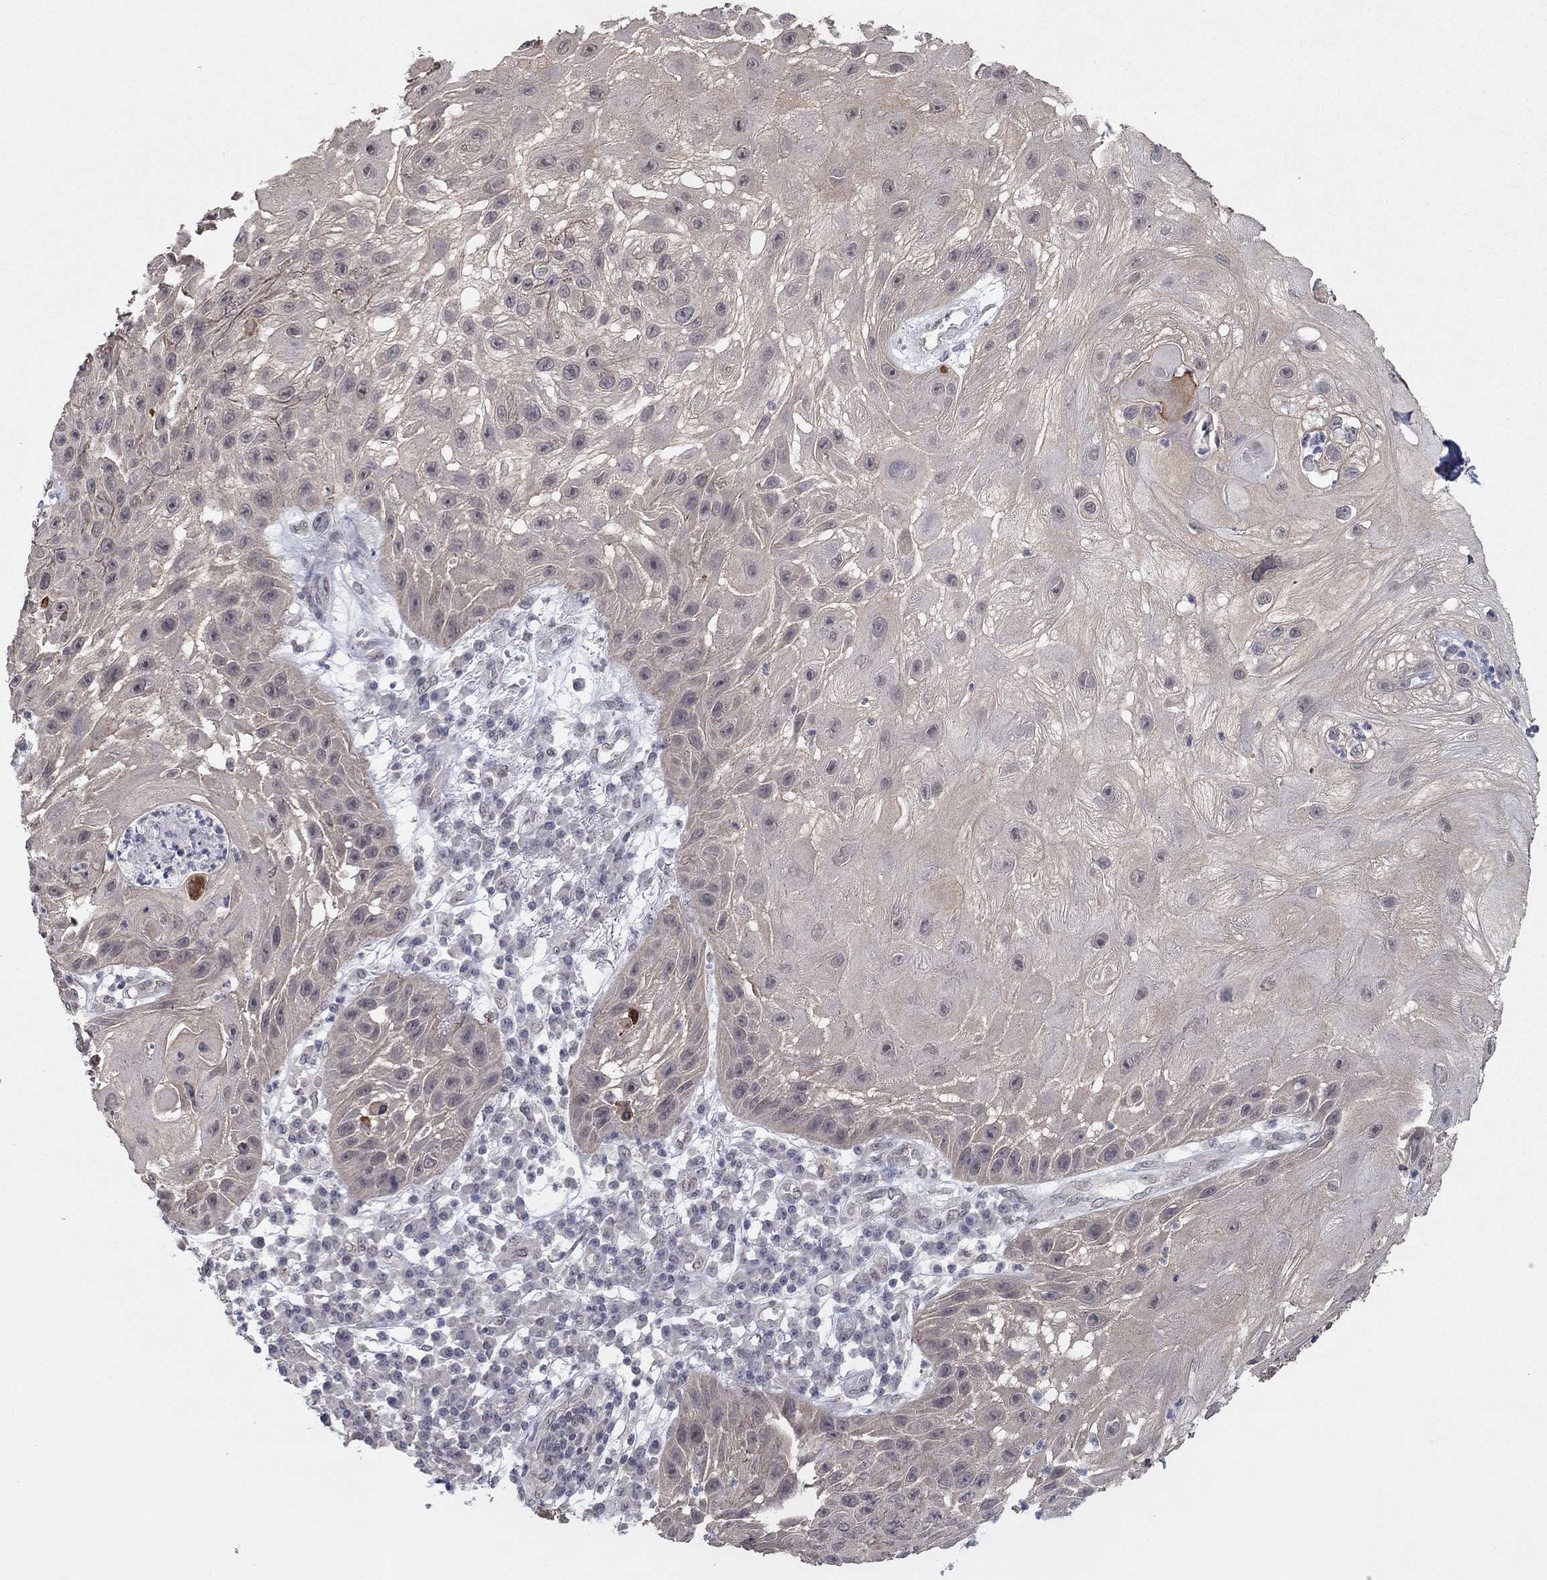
{"staining": {"intensity": "weak", "quantity": ">75%", "location": "cytoplasmic/membranous"}, "tissue": "skin cancer", "cell_type": "Tumor cells", "image_type": "cancer", "snomed": [{"axis": "morphology", "description": "Normal tissue, NOS"}, {"axis": "morphology", "description": "Squamous cell carcinoma, NOS"}, {"axis": "topography", "description": "Skin"}], "caption": "Skin squamous cell carcinoma stained for a protein reveals weak cytoplasmic/membranous positivity in tumor cells. (DAB (3,3'-diaminobenzidine) = brown stain, brightfield microscopy at high magnification).", "gene": "SLC22A2", "patient": {"sex": "male", "age": 79}}